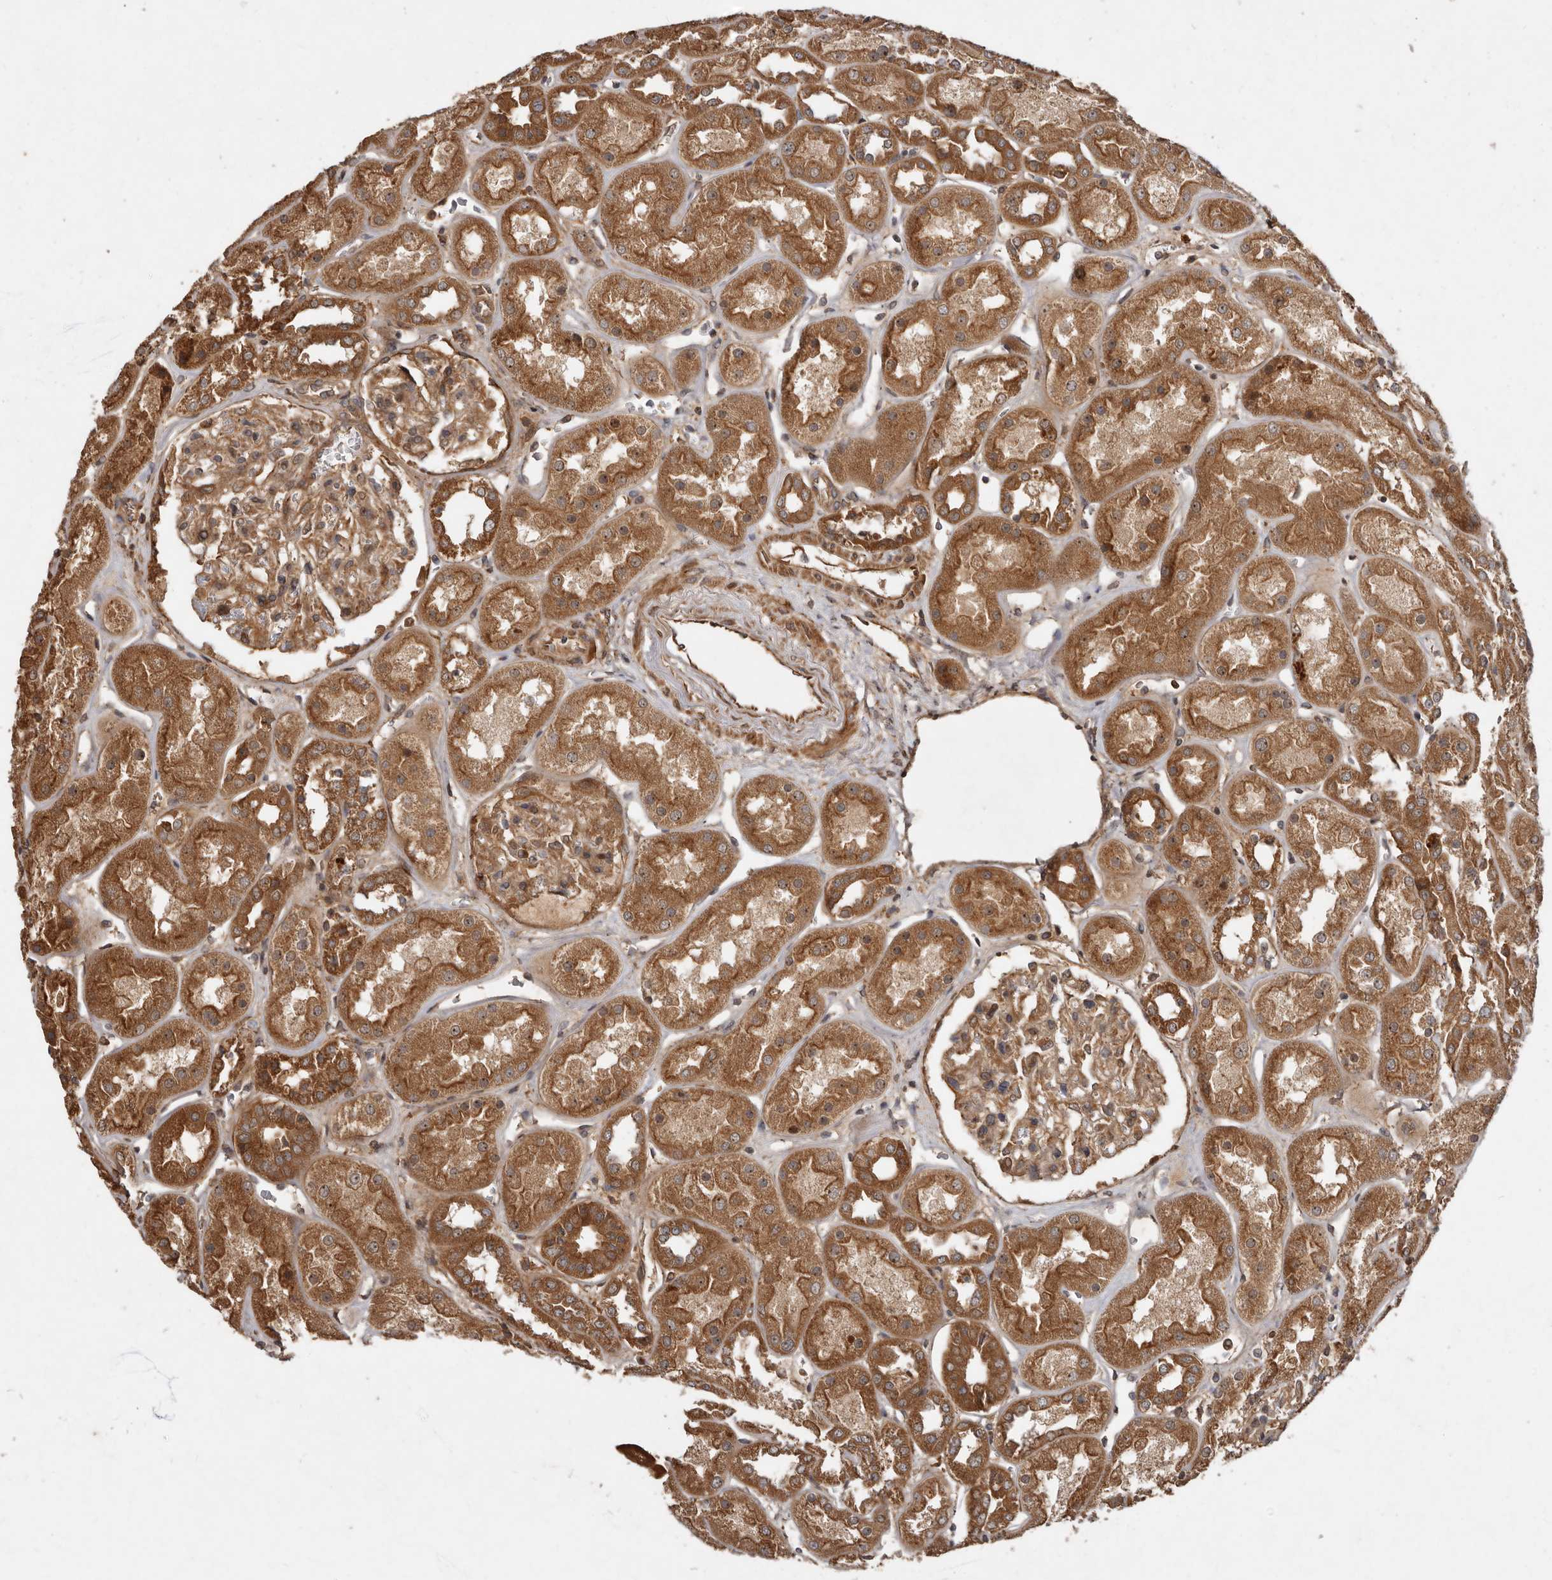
{"staining": {"intensity": "moderate", "quantity": ">75%", "location": "cytoplasmic/membranous"}, "tissue": "kidney", "cell_type": "Cells in glomeruli", "image_type": "normal", "snomed": [{"axis": "morphology", "description": "Normal tissue, NOS"}, {"axis": "topography", "description": "Kidney"}], "caption": "Kidney stained with a brown dye shows moderate cytoplasmic/membranous positive positivity in about >75% of cells in glomeruli.", "gene": "STK36", "patient": {"sex": "male", "age": 70}}